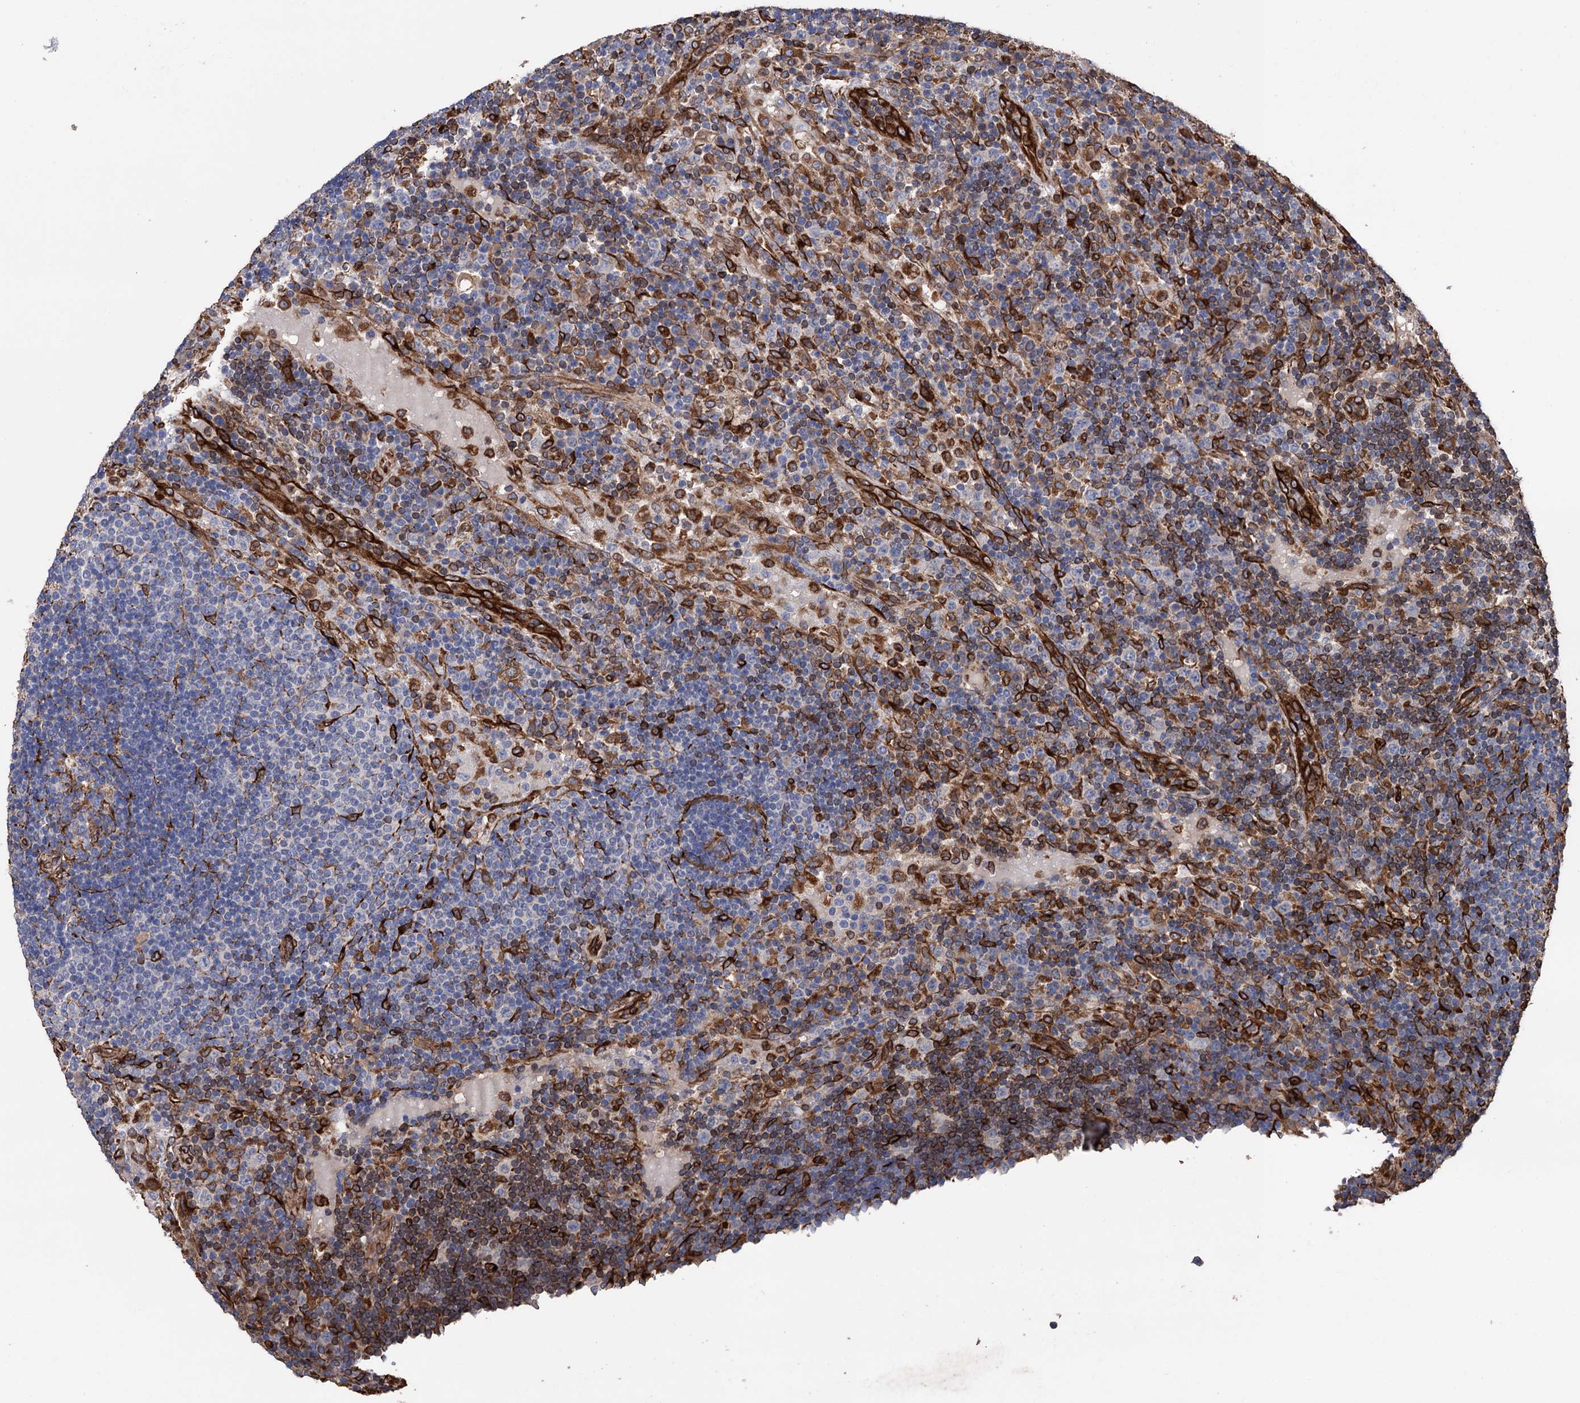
{"staining": {"intensity": "moderate", "quantity": "<25%", "location": "cytoplasmic/membranous"}, "tissue": "lymph node", "cell_type": "Germinal center cells", "image_type": "normal", "snomed": [{"axis": "morphology", "description": "Normal tissue, NOS"}, {"axis": "topography", "description": "Lymph node"}], "caption": "Benign lymph node was stained to show a protein in brown. There is low levels of moderate cytoplasmic/membranous expression in about <25% of germinal center cells.", "gene": "STING1", "patient": {"sex": "female", "age": 53}}